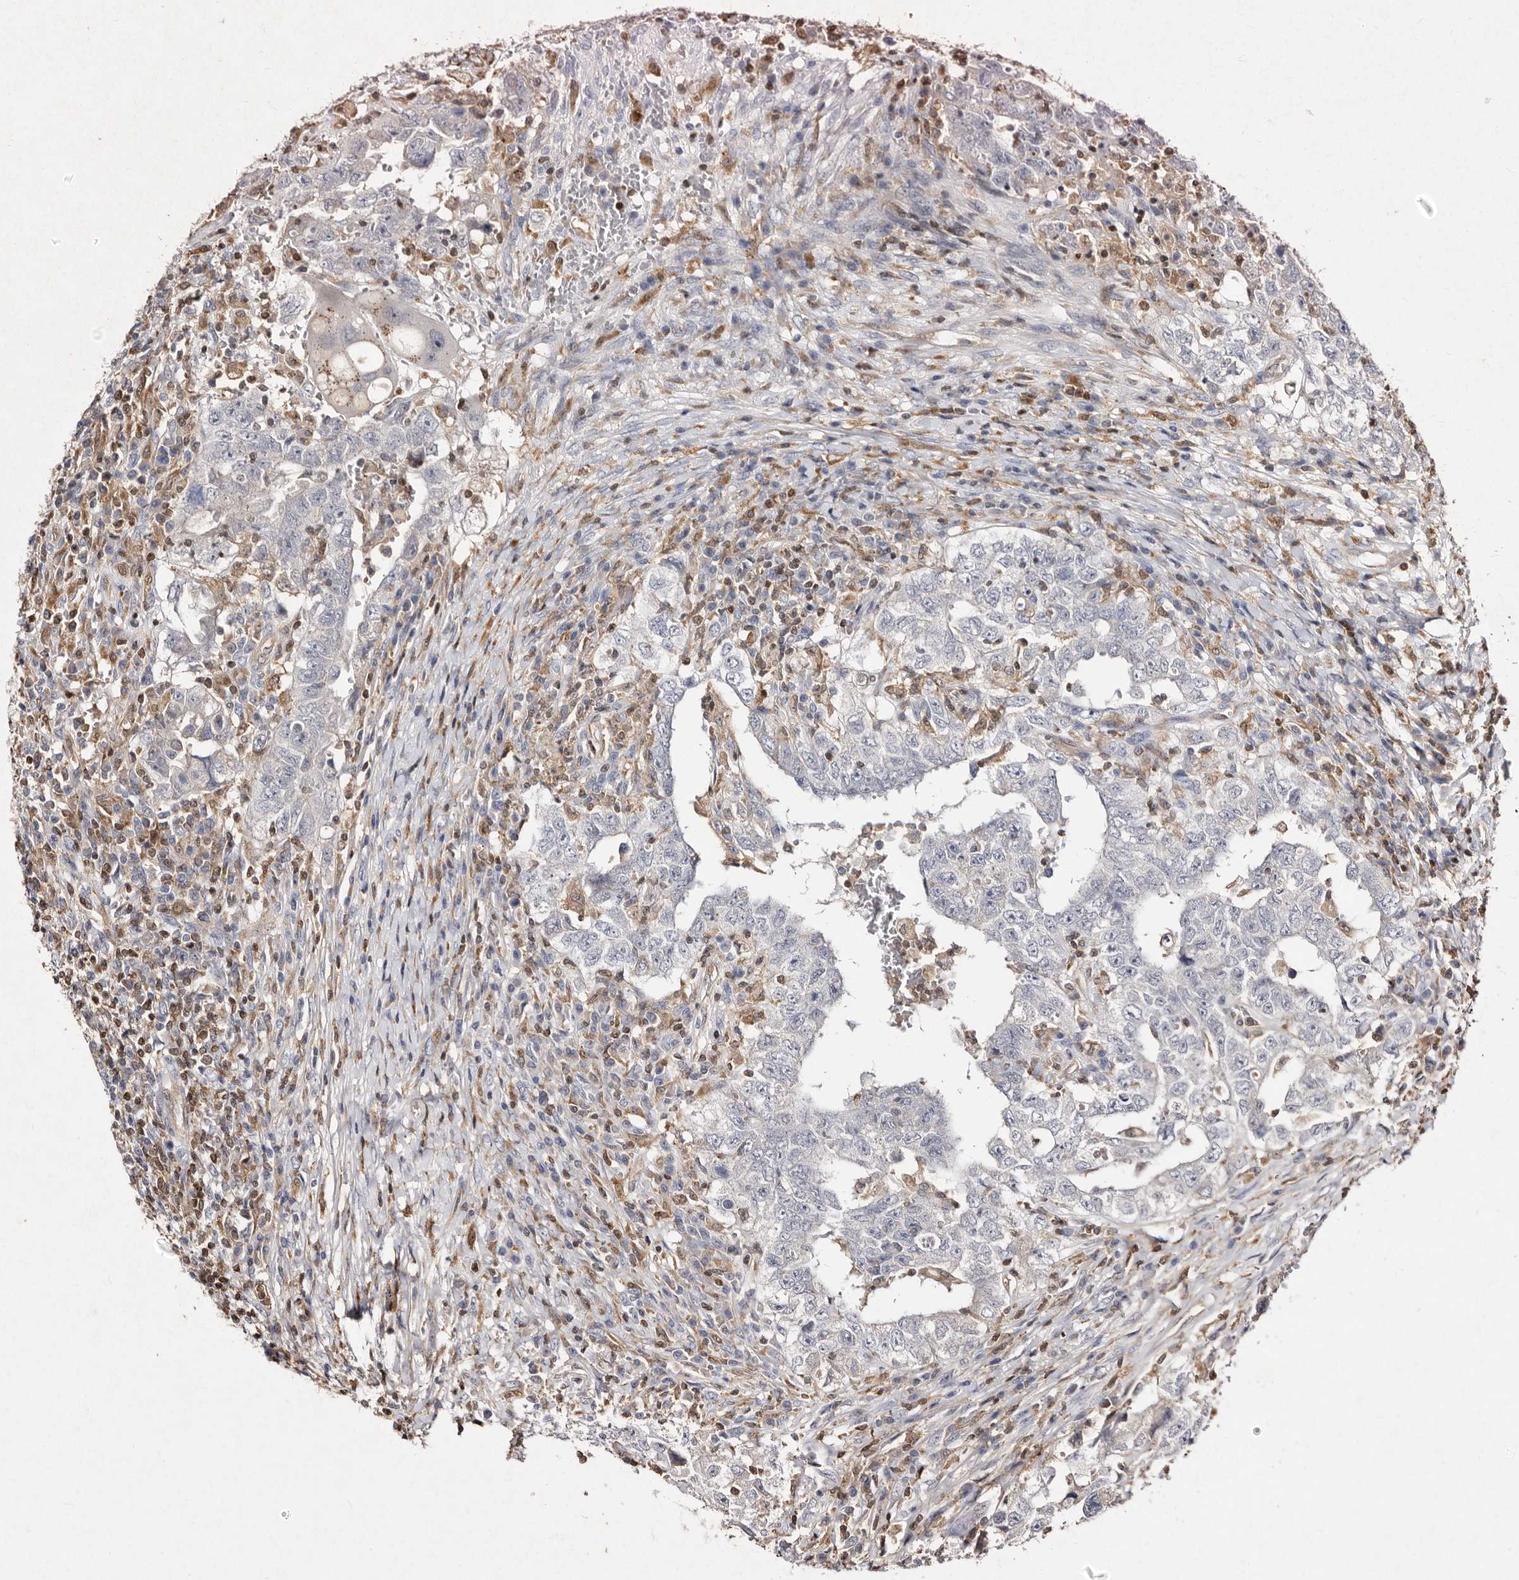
{"staining": {"intensity": "negative", "quantity": "none", "location": "none"}, "tissue": "testis cancer", "cell_type": "Tumor cells", "image_type": "cancer", "snomed": [{"axis": "morphology", "description": "Carcinoma, Embryonal, NOS"}, {"axis": "topography", "description": "Testis"}], "caption": "Immunohistochemistry (IHC) histopathology image of human embryonal carcinoma (testis) stained for a protein (brown), which exhibits no staining in tumor cells. Brightfield microscopy of immunohistochemistry stained with DAB (brown) and hematoxylin (blue), captured at high magnification.", "gene": "GIMAP4", "patient": {"sex": "male", "age": 26}}